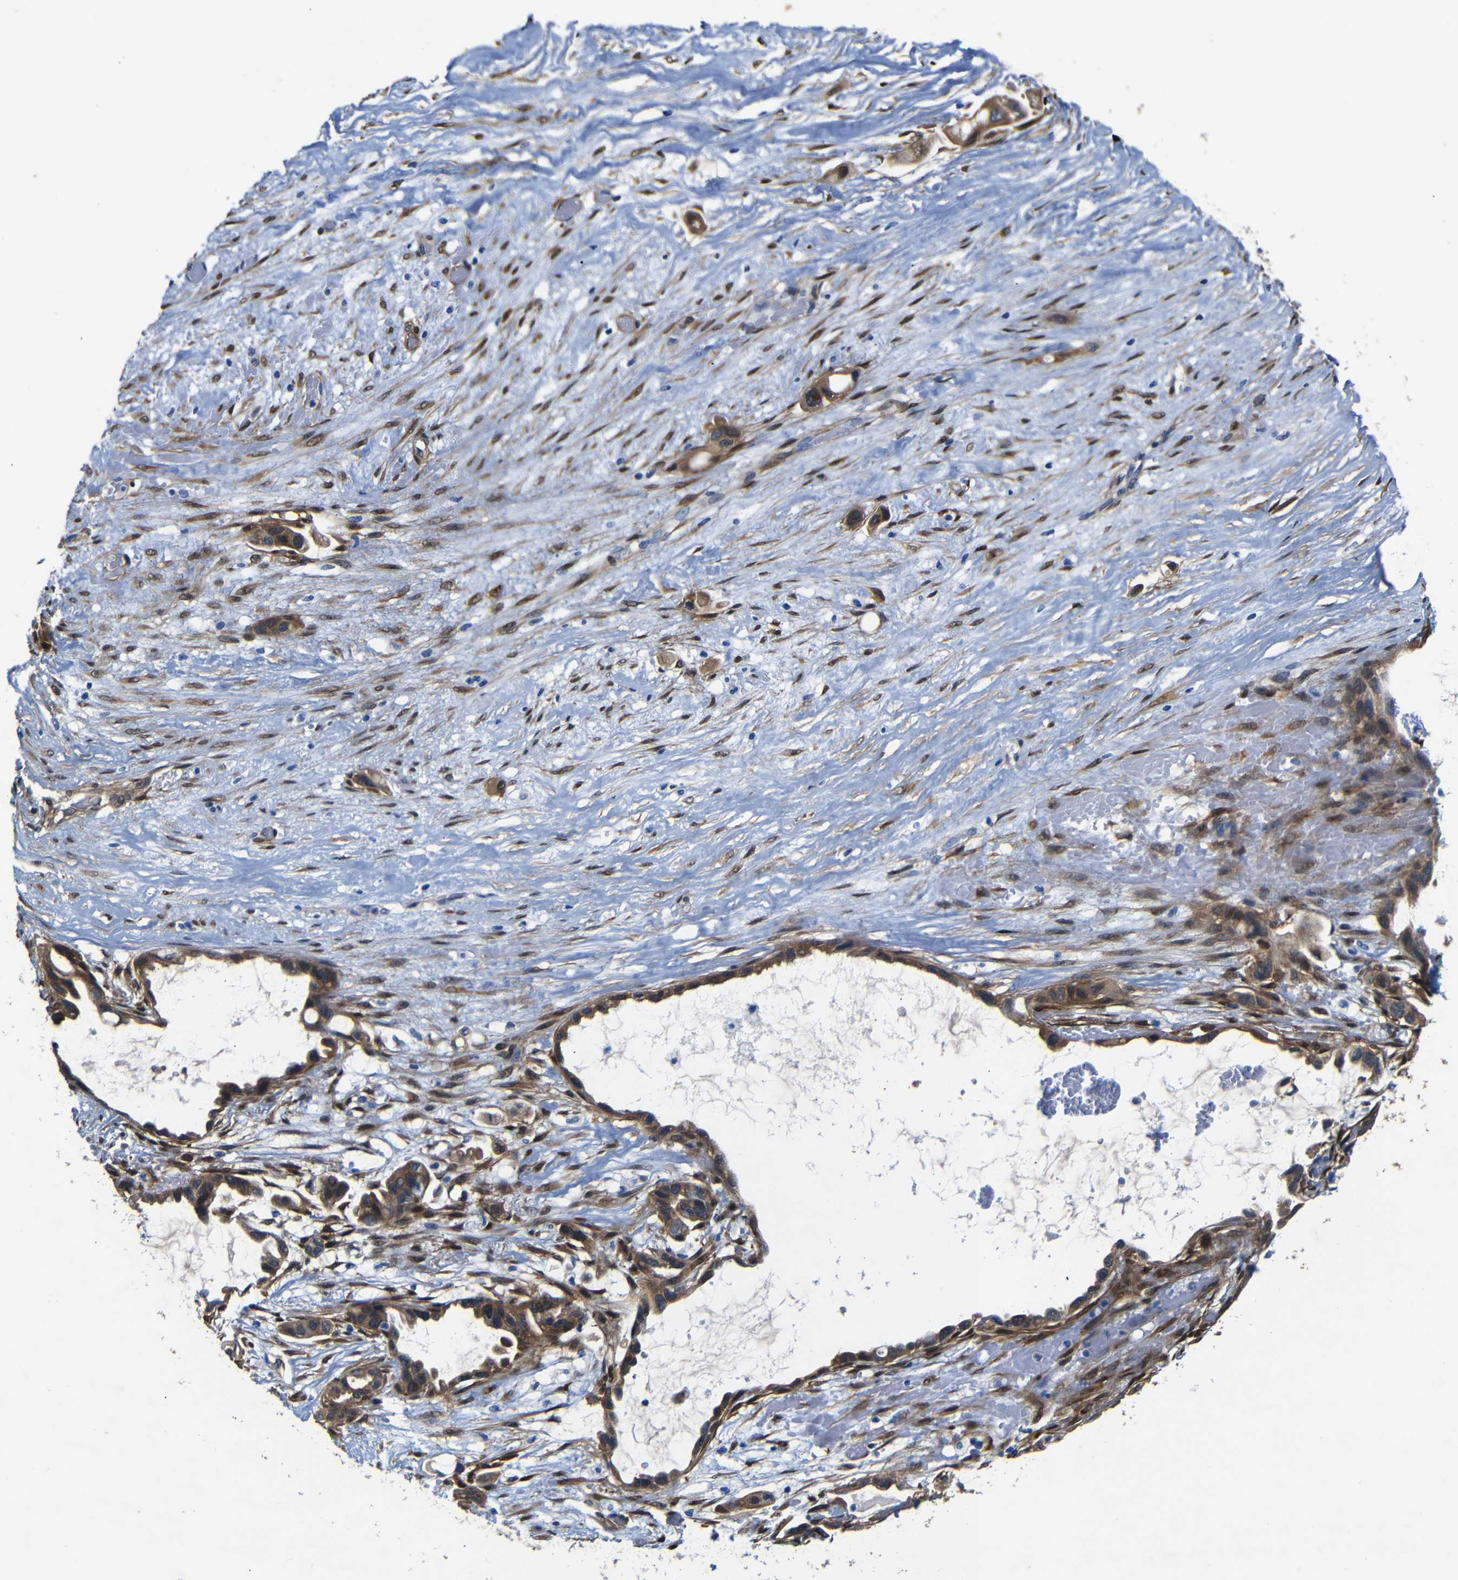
{"staining": {"intensity": "moderate", "quantity": ">75%", "location": "cytoplasmic/membranous"}, "tissue": "liver cancer", "cell_type": "Tumor cells", "image_type": "cancer", "snomed": [{"axis": "morphology", "description": "Cholangiocarcinoma"}, {"axis": "topography", "description": "Liver"}], "caption": "IHC of liver cancer (cholangiocarcinoma) reveals medium levels of moderate cytoplasmic/membranous expression in approximately >75% of tumor cells.", "gene": "YAP1", "patient": {"sex": "female", "age": 65}}